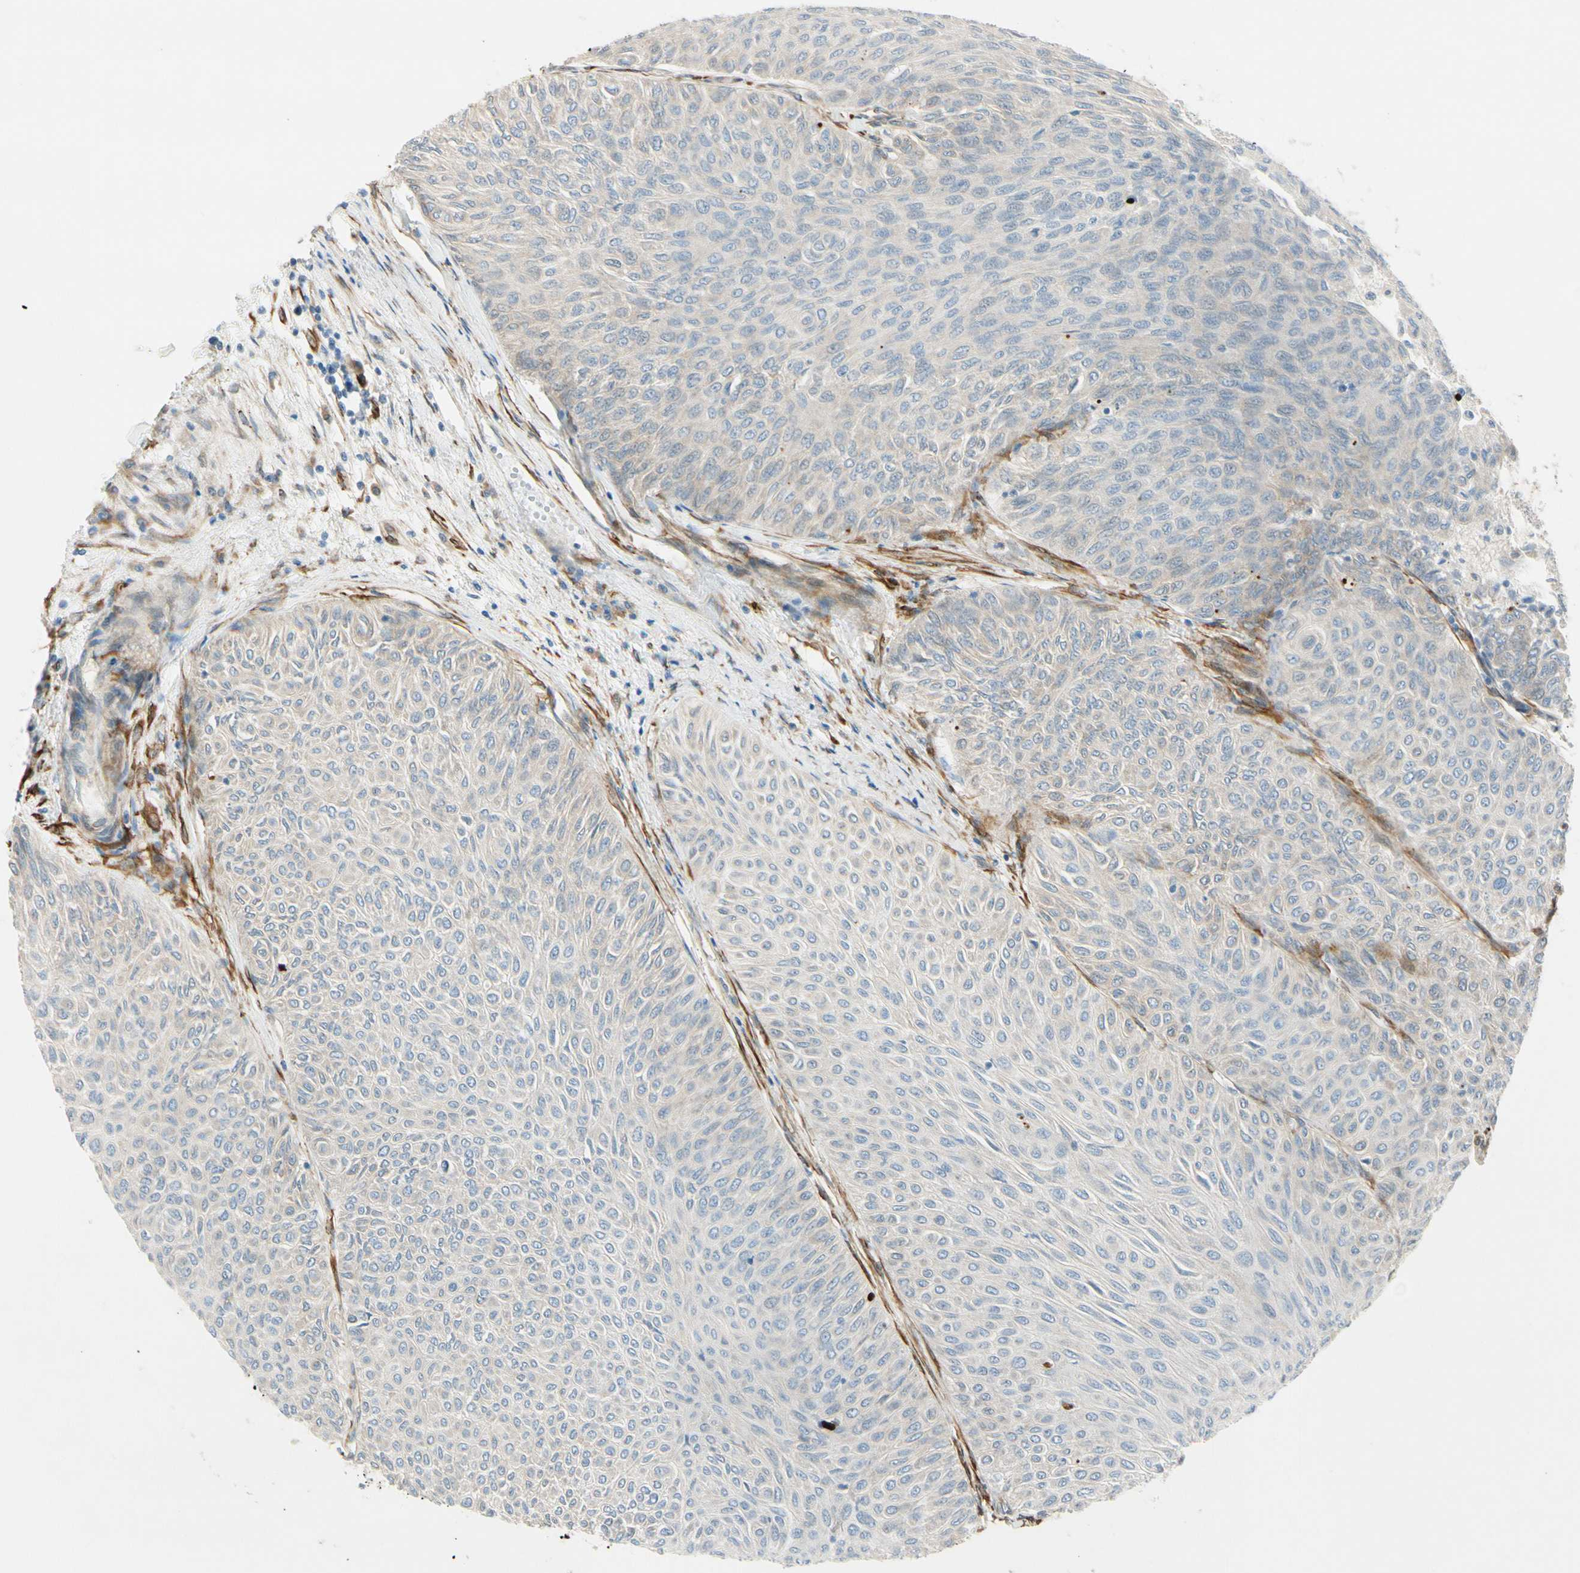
{"staining": {"intensity": "weak", "quantity": "25%-75%", "location": "cytoplasmic/membranous"}, "tissue": "urothelial cancer", "cell_type": "Tumor cells", "image_type": "cancer", "snomed": [{"axis": "morphology", "description": "Urothelial carcinoma, Low grade"}, {"axis": "topography", "description": "Urinary bladder"}], "caption": "Low-grade urothelial carcinoma stained with a protein marker reveals weak staining in tumor cells.", "gene": "FKBP7", "patient": {"sex": "male", "age": 78}}